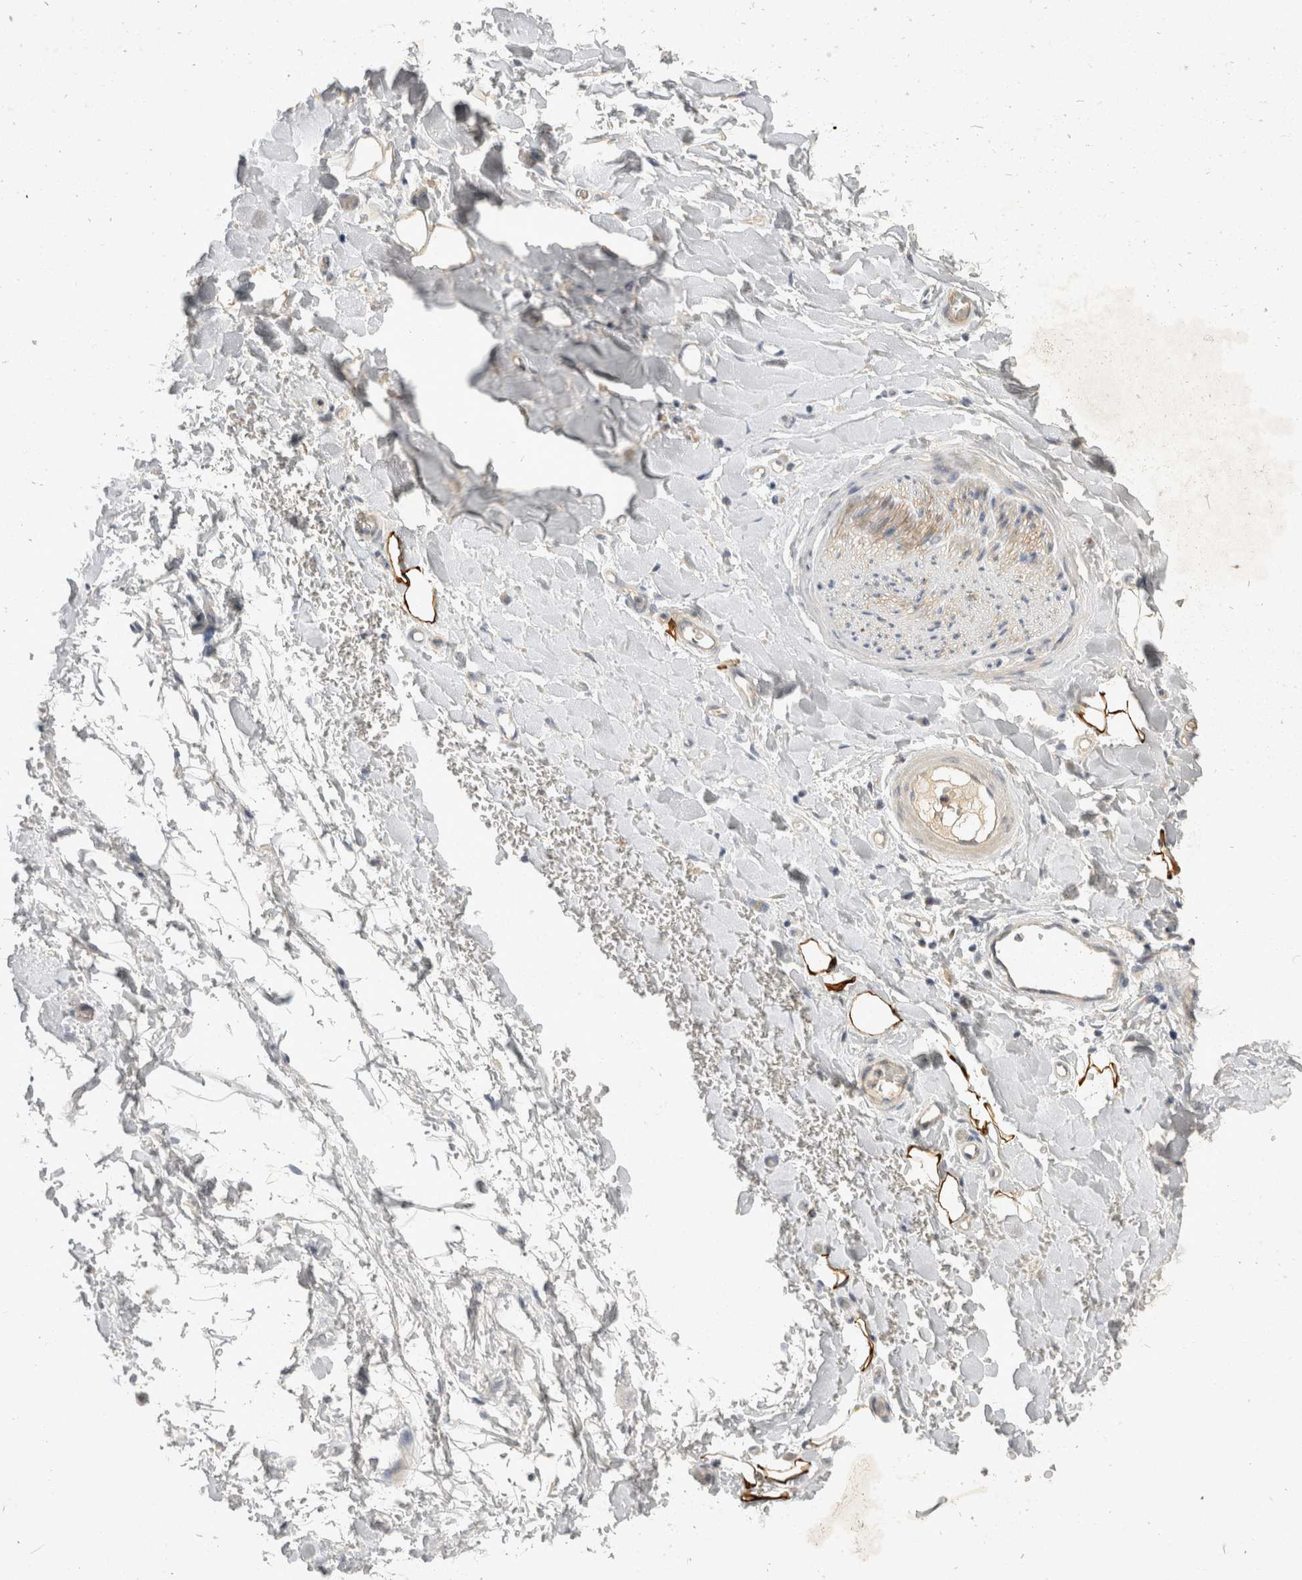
{"staining": {"intensity": "negative", "quantity": "none", "location": "none"}, "tissue": "adipose tissue", "cell_type": "Adipocytes", "image_type": "normal", "snomed": [{"axis": "morphology", "description": "Normal tissue, NOS"}, {"axis": "morphology", "description": "Adenocarcinoma, NOS"}, {"axis": "topography", "description": "Esophagus"}], "caption": "Photomicrograph shows no significant protein staining in adipocytes of benign adipose tissue. (Immunohistochemistry (ihc), brightfield microscopy, high magnification).", "gene": "TOM1L2", "patient": {"sex": "male", "age": 62}}